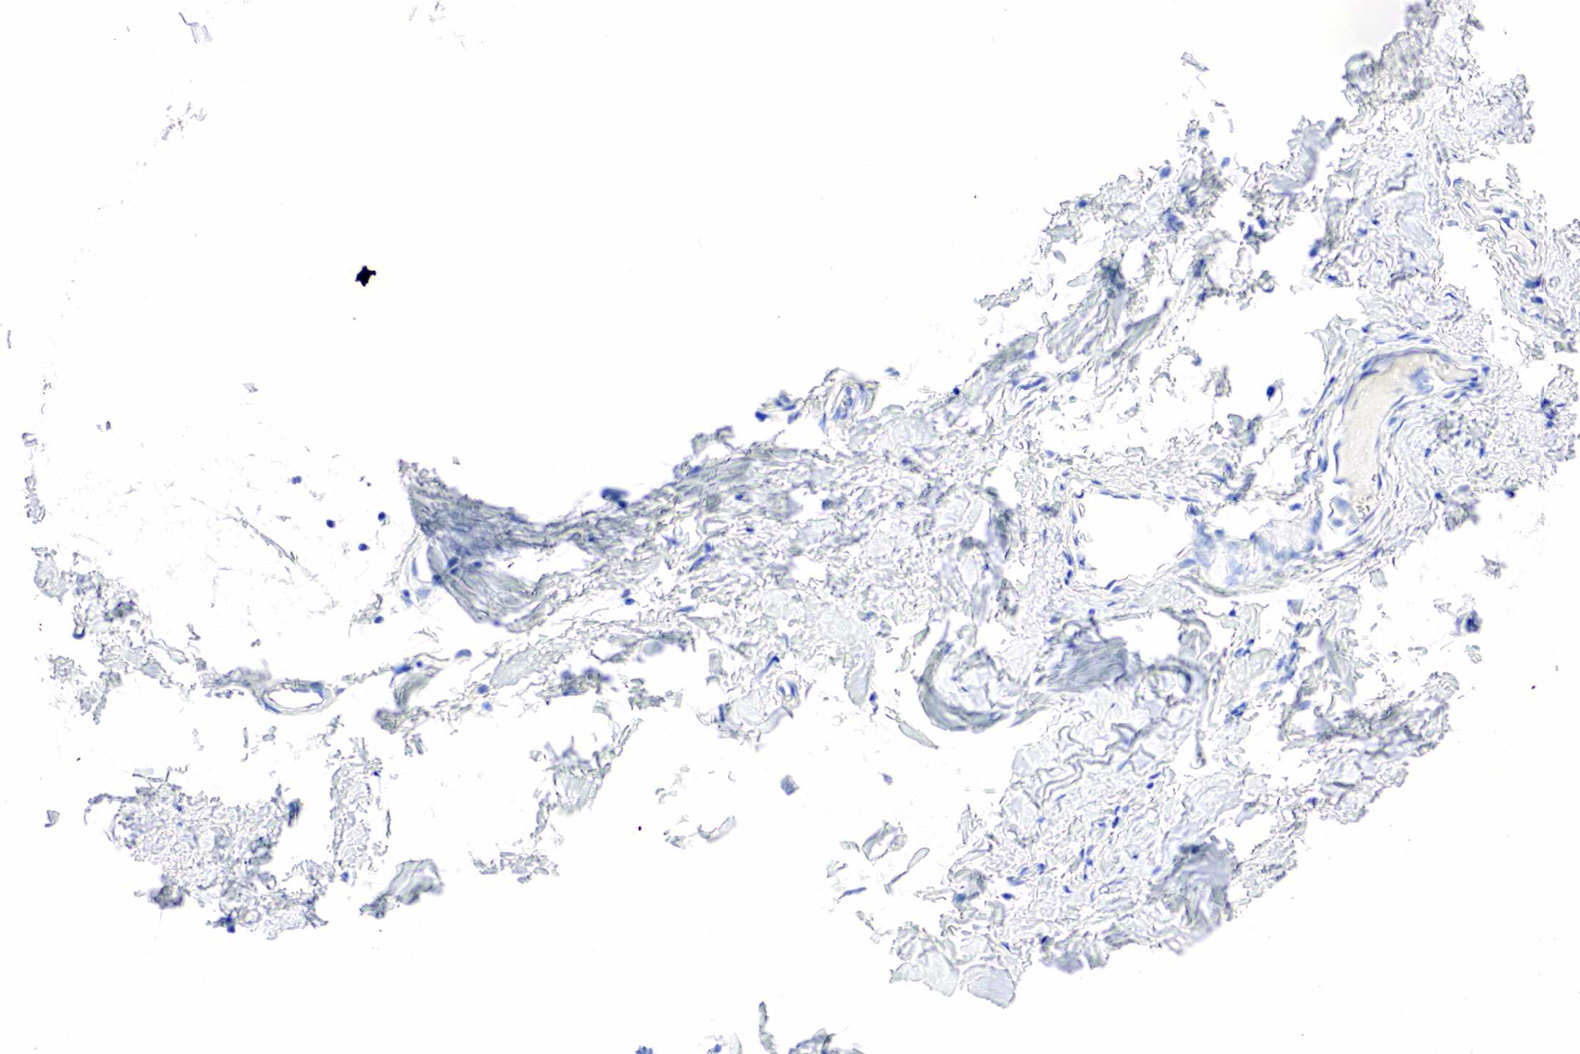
{"staining": {"intensity": "negative", "quantity": "none", "location": "none"}, "tissue": "breast cancer", "cell_type": "Tumor cells", "image_type": "cancer", "snomed": [{"axis": "morphology", "description": "Duct carcinoma"}, {"axis": "topography", "description": "Breast"}], "caption": "DAB immunohistochemical staining of human breast cancer demonstrates no significant expression in tumor cells.", "gene": "SST", "patient": {"sex": "female", "age": 64}}